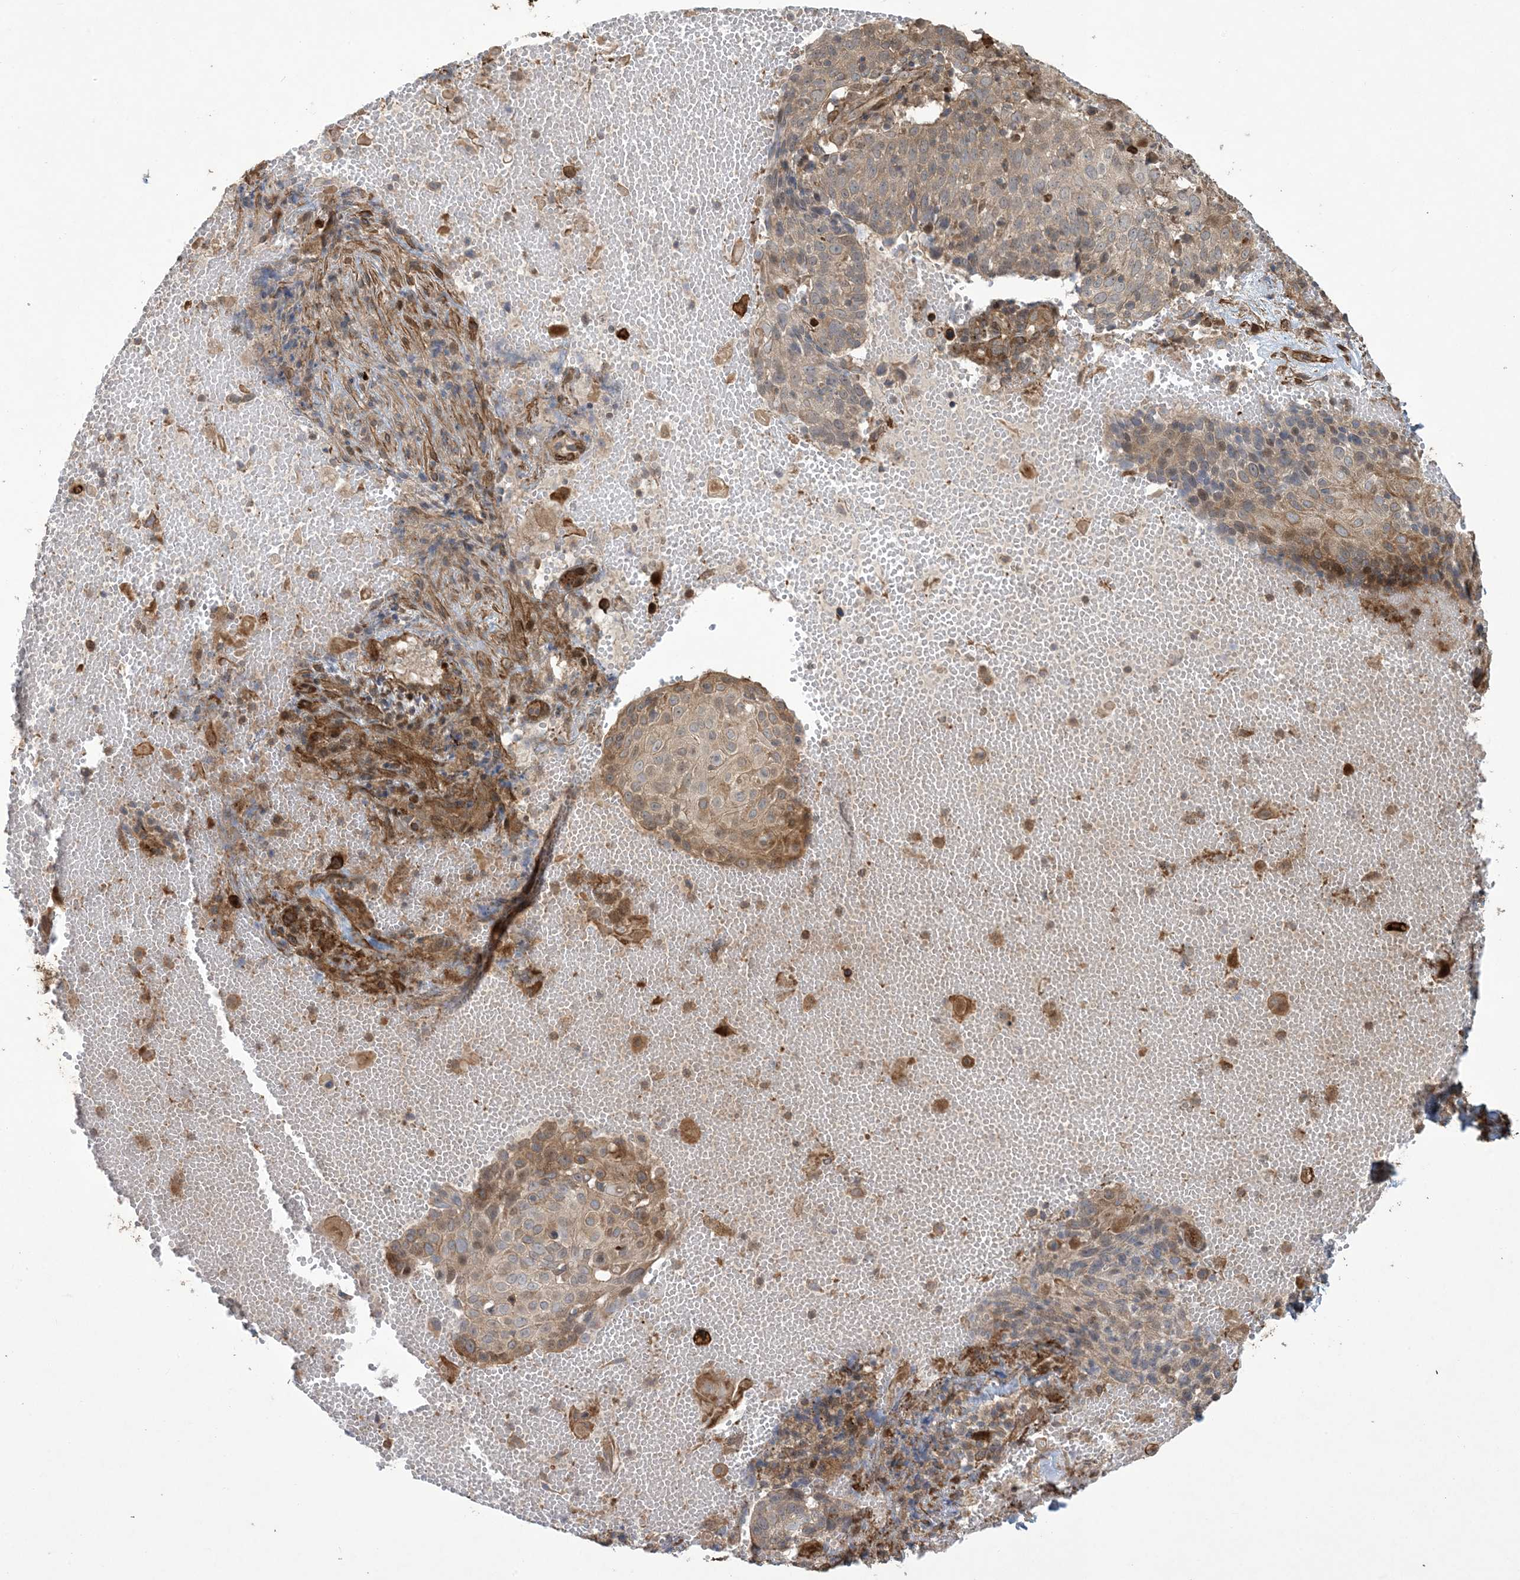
{"staining": {"intensity": "weak", "quantity": ">75%", "location": "cytoplasmic/membranous"}, "tissue": "cervical cancer", "cell_type": "Tumor cells", "image_type": "cancer", "snomed": [{"axis": "morphology", "description": "Squamous cell carcinoma, NOS"}, {"axis": "topography", "description": "Cervix"}], "caption": "Weak cytoplasmic/membranous positivity for a protein is appreciated in approximately >75% of tumor cells of squamous cell carcinoma (cervical) using IHC.", "gene": "KLHL18", "patient": {"sex": "female", "age": 74}}